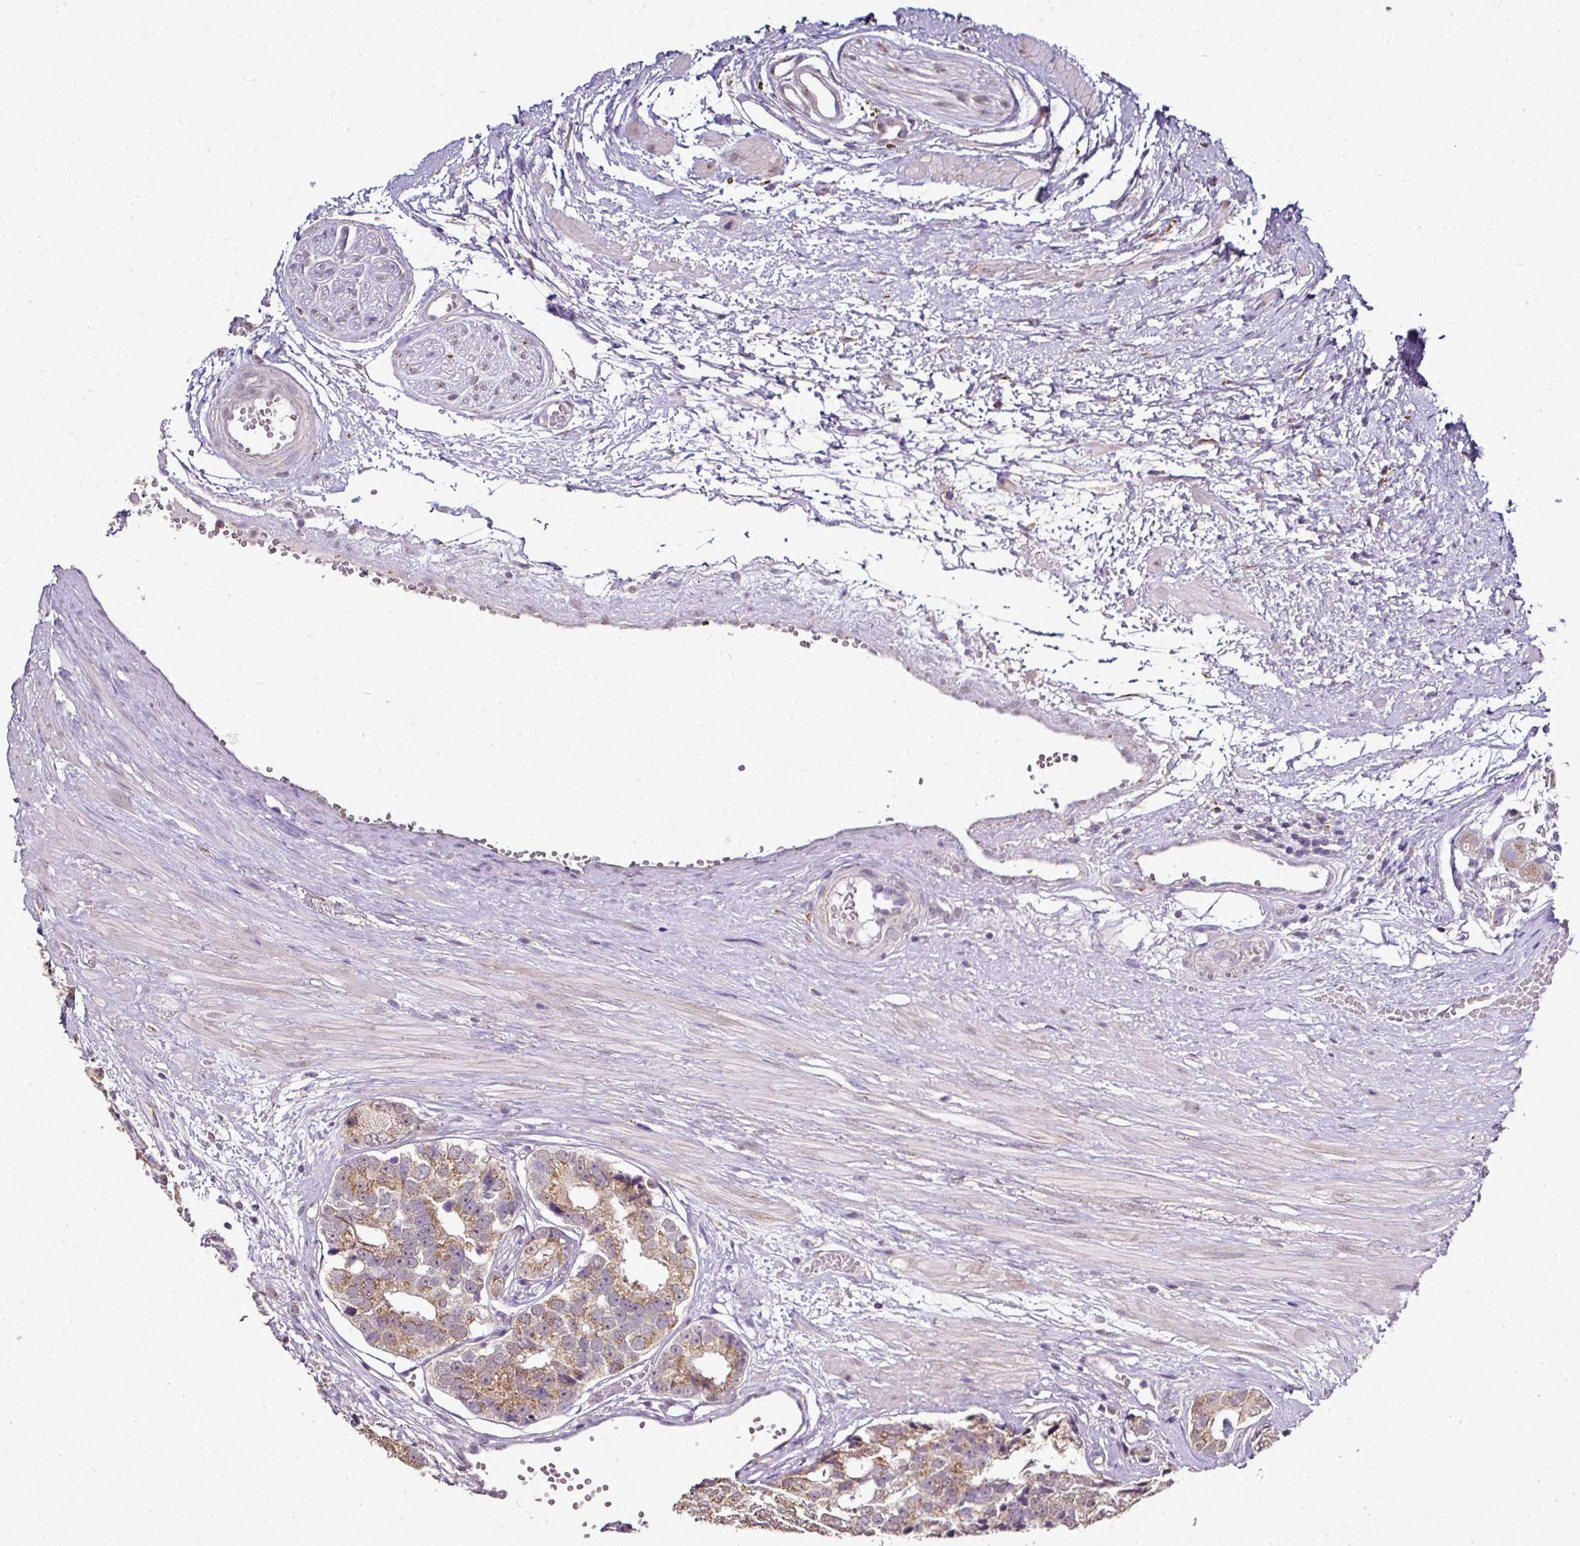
{"staining": {"intensity": "moderate", "quantity": ">75%", "location": "cytoplasmic/membranous"}, "tissue": "prostate cancer", "cell_type": "Tumor cells", "image_type": "cancer", "snomed": [{"axis": "morphology", "description": "Adenocarcinoma, High grade"}, {"axis": "topography", "description": "Prostate"}], "caption": "Protein expression analysis of prostate cancer shows moderate cytoplasmic/membranous expression in approximately >75% of tumor cells.", "gene": "JPH2", "patient": {"sex": "male", "age": 71}}